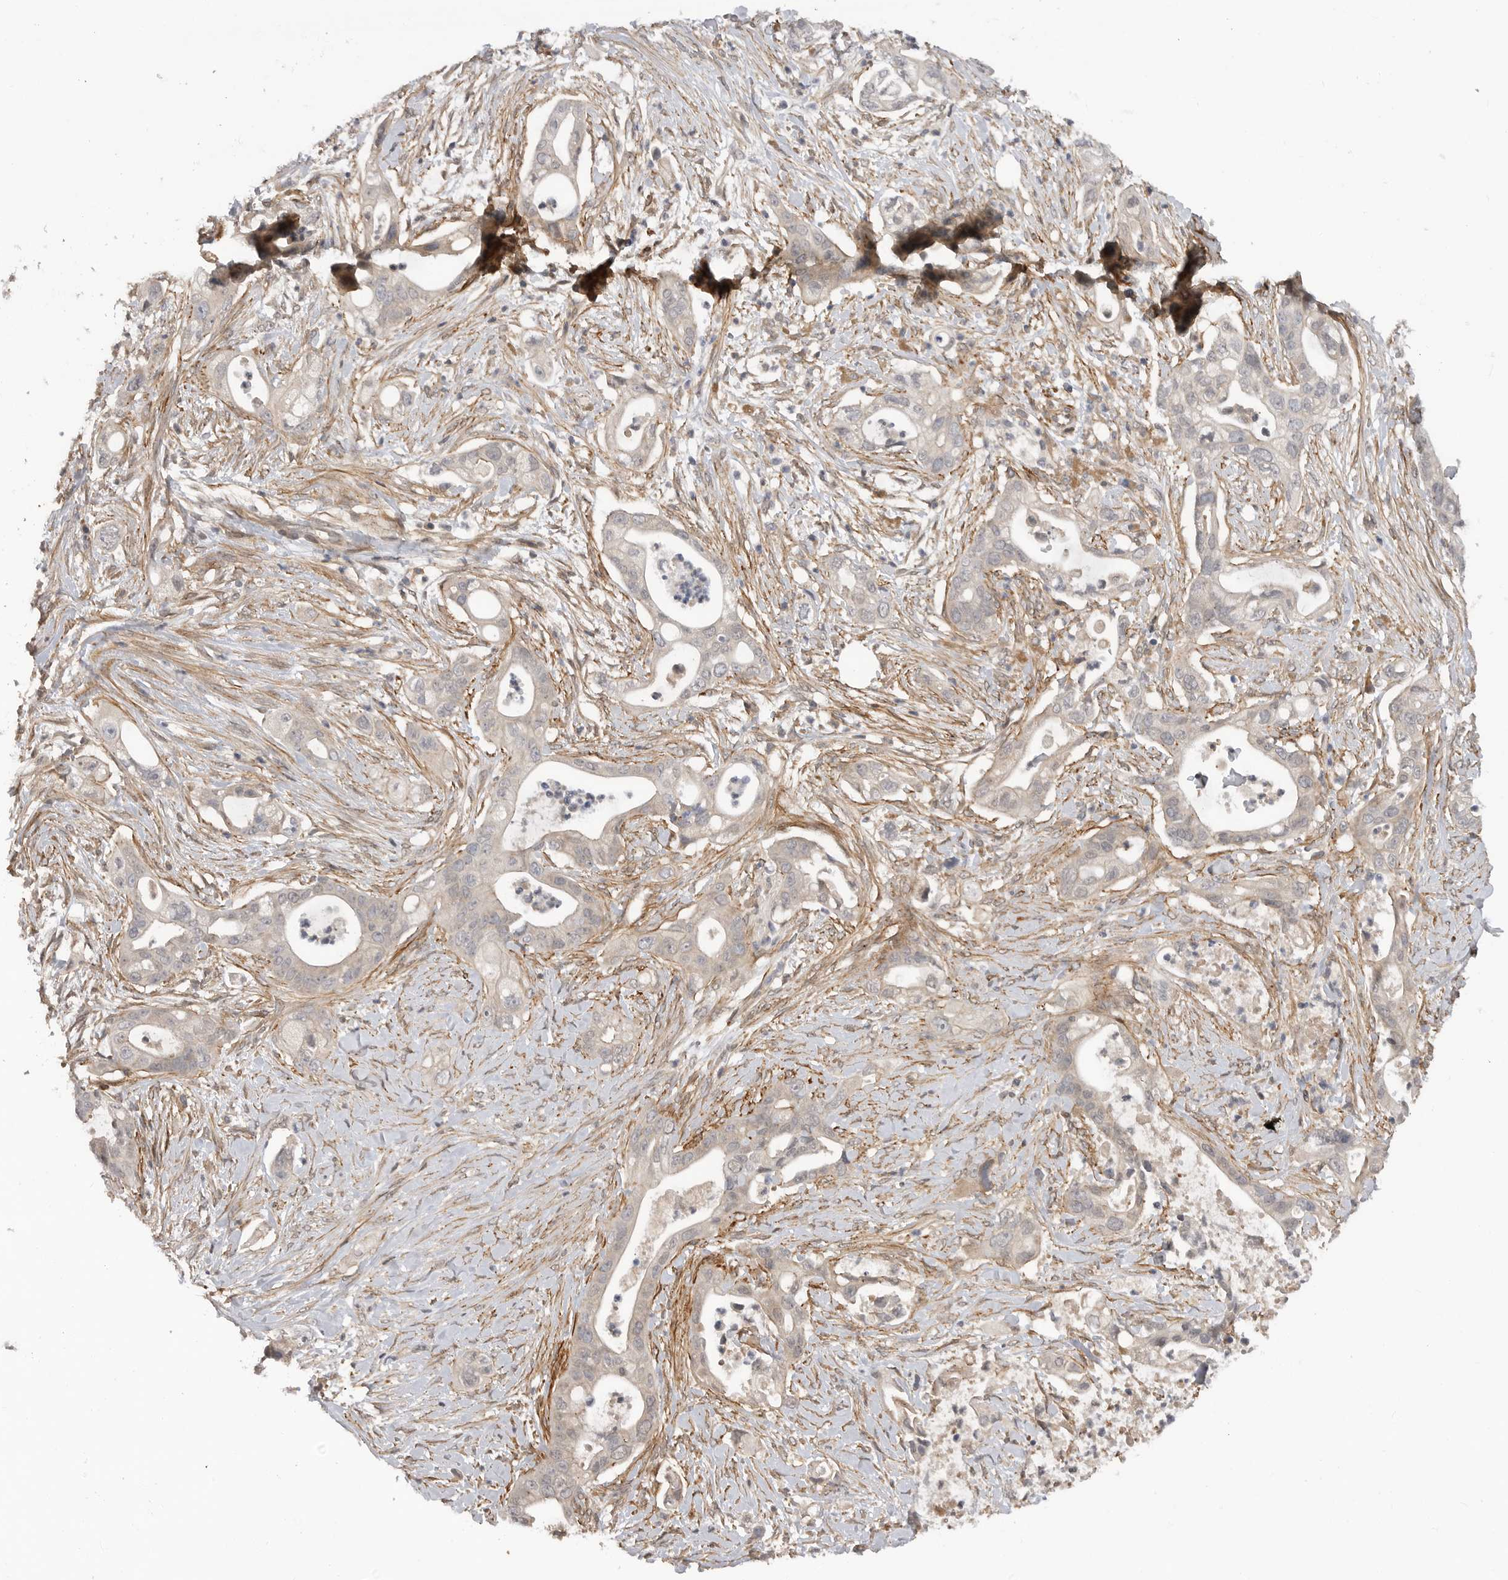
{"staining": {"intensity": "negative", "quantity": "none", "location": "none"}, "tissue": "pancreatic cancer", "cell_type": "Tumor cells", "image_type": "cancer", "snomed": [{"axis": "morphology", "description": "Adenocarcinoma, NOS"}, {"axis": "topography", "description": "Pancreas"}], "caption": "Tumor cells show no significant protein expression in pancreatic cancer.", "gene": "TRIM56", "patient": {"sex": "male", "age": 53}}